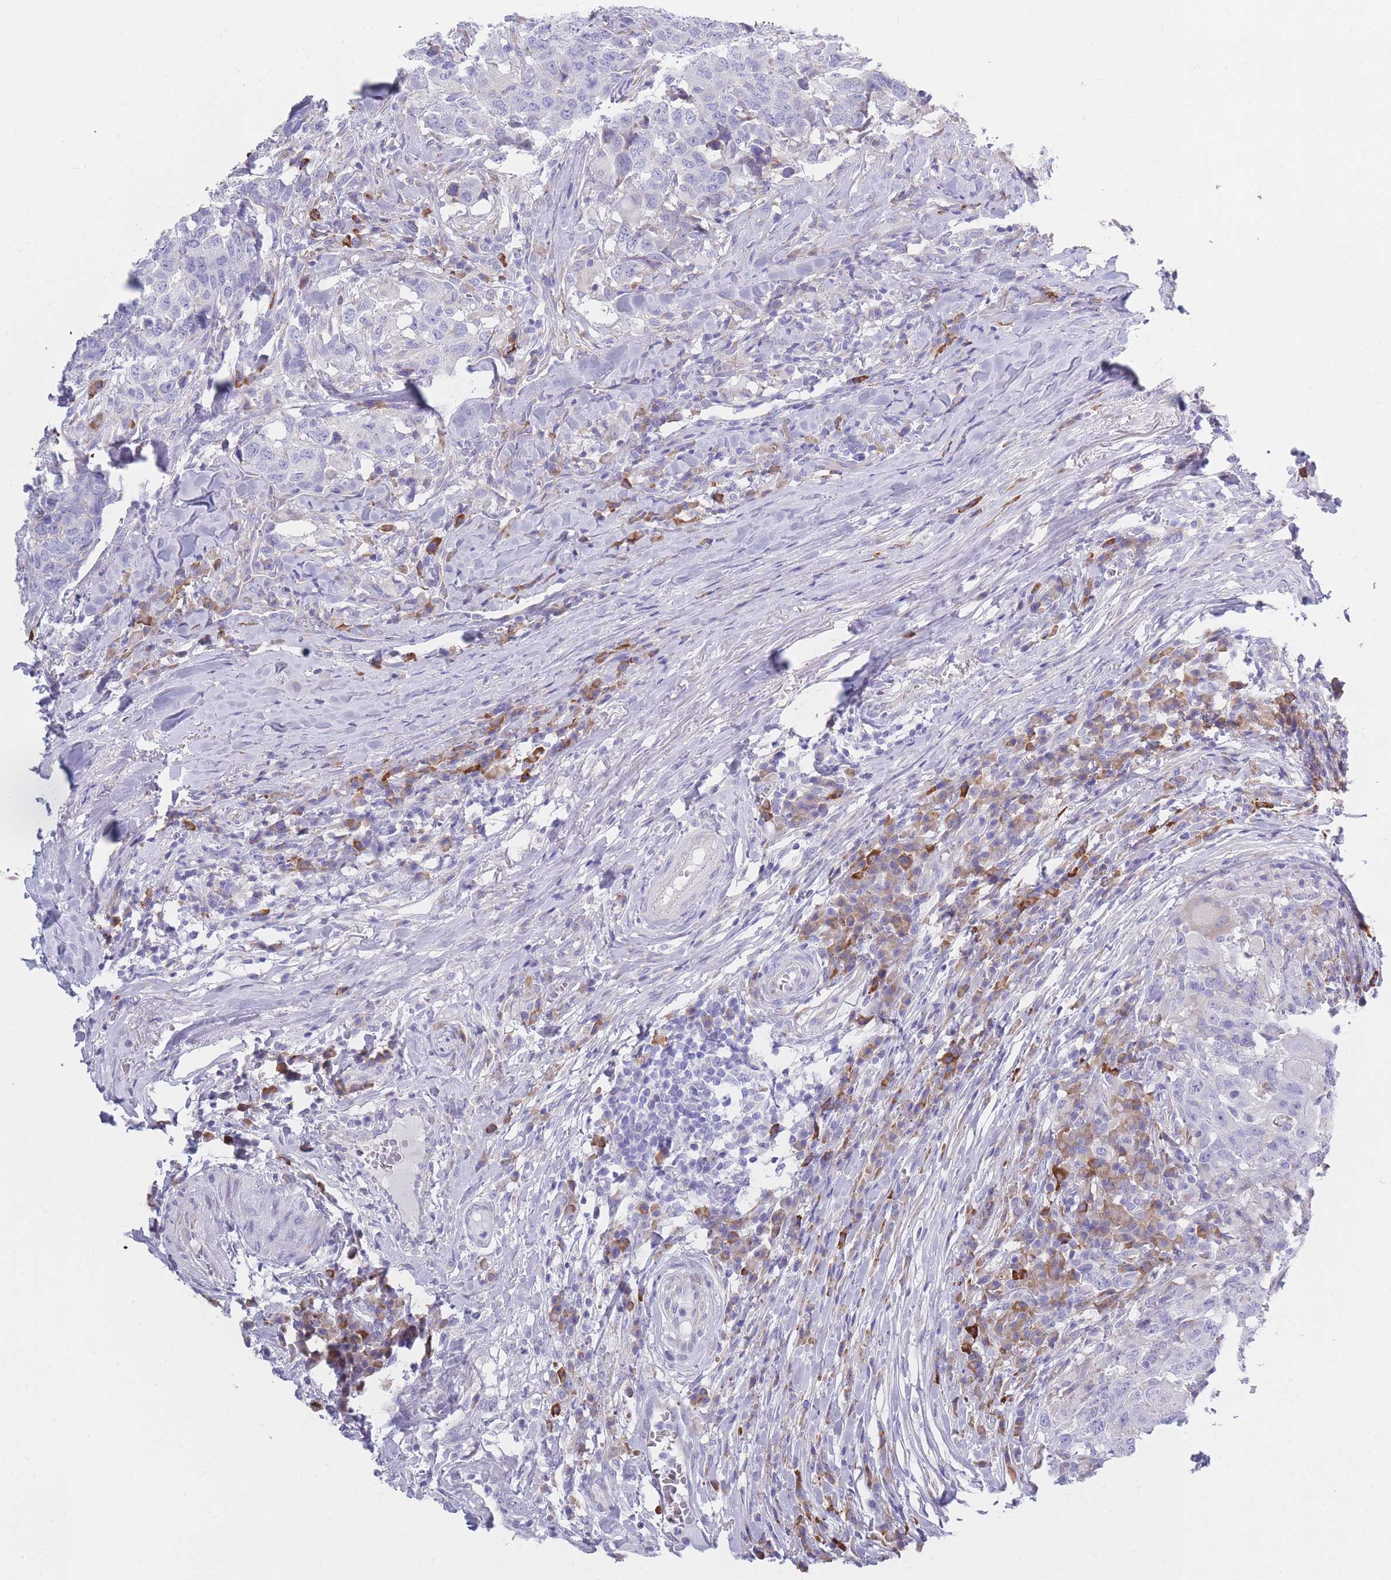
{"staining": {"intensity": "negative", "quantity": "none", "location": "none"}, "tissue": "head and neck cancer", "cell_type": "Tumor cells", "image_type": "cancer", "snomed": [{"axis": "morphology", "description": "Normal tissue, NOS"}, {"axis": "morphology", "description": "Squamous cell carcinoma, NOS"}, {"axis": "topography", "description": "Skeletal muscle"}, {"axis": "topography", "description": "Vascular tissue"}, {"axis": "topography", "description": "Peripheral nerve tissue"}, {"axis": "topography", "description": "Head-Neck"}], "caption": "Head and neck squamous cell carcinoma was stained to show a protein in brown. There is no significant positivity in tumor cells.", "gene": "XKR8", "patient": {"sex": "male", "age": 66}}